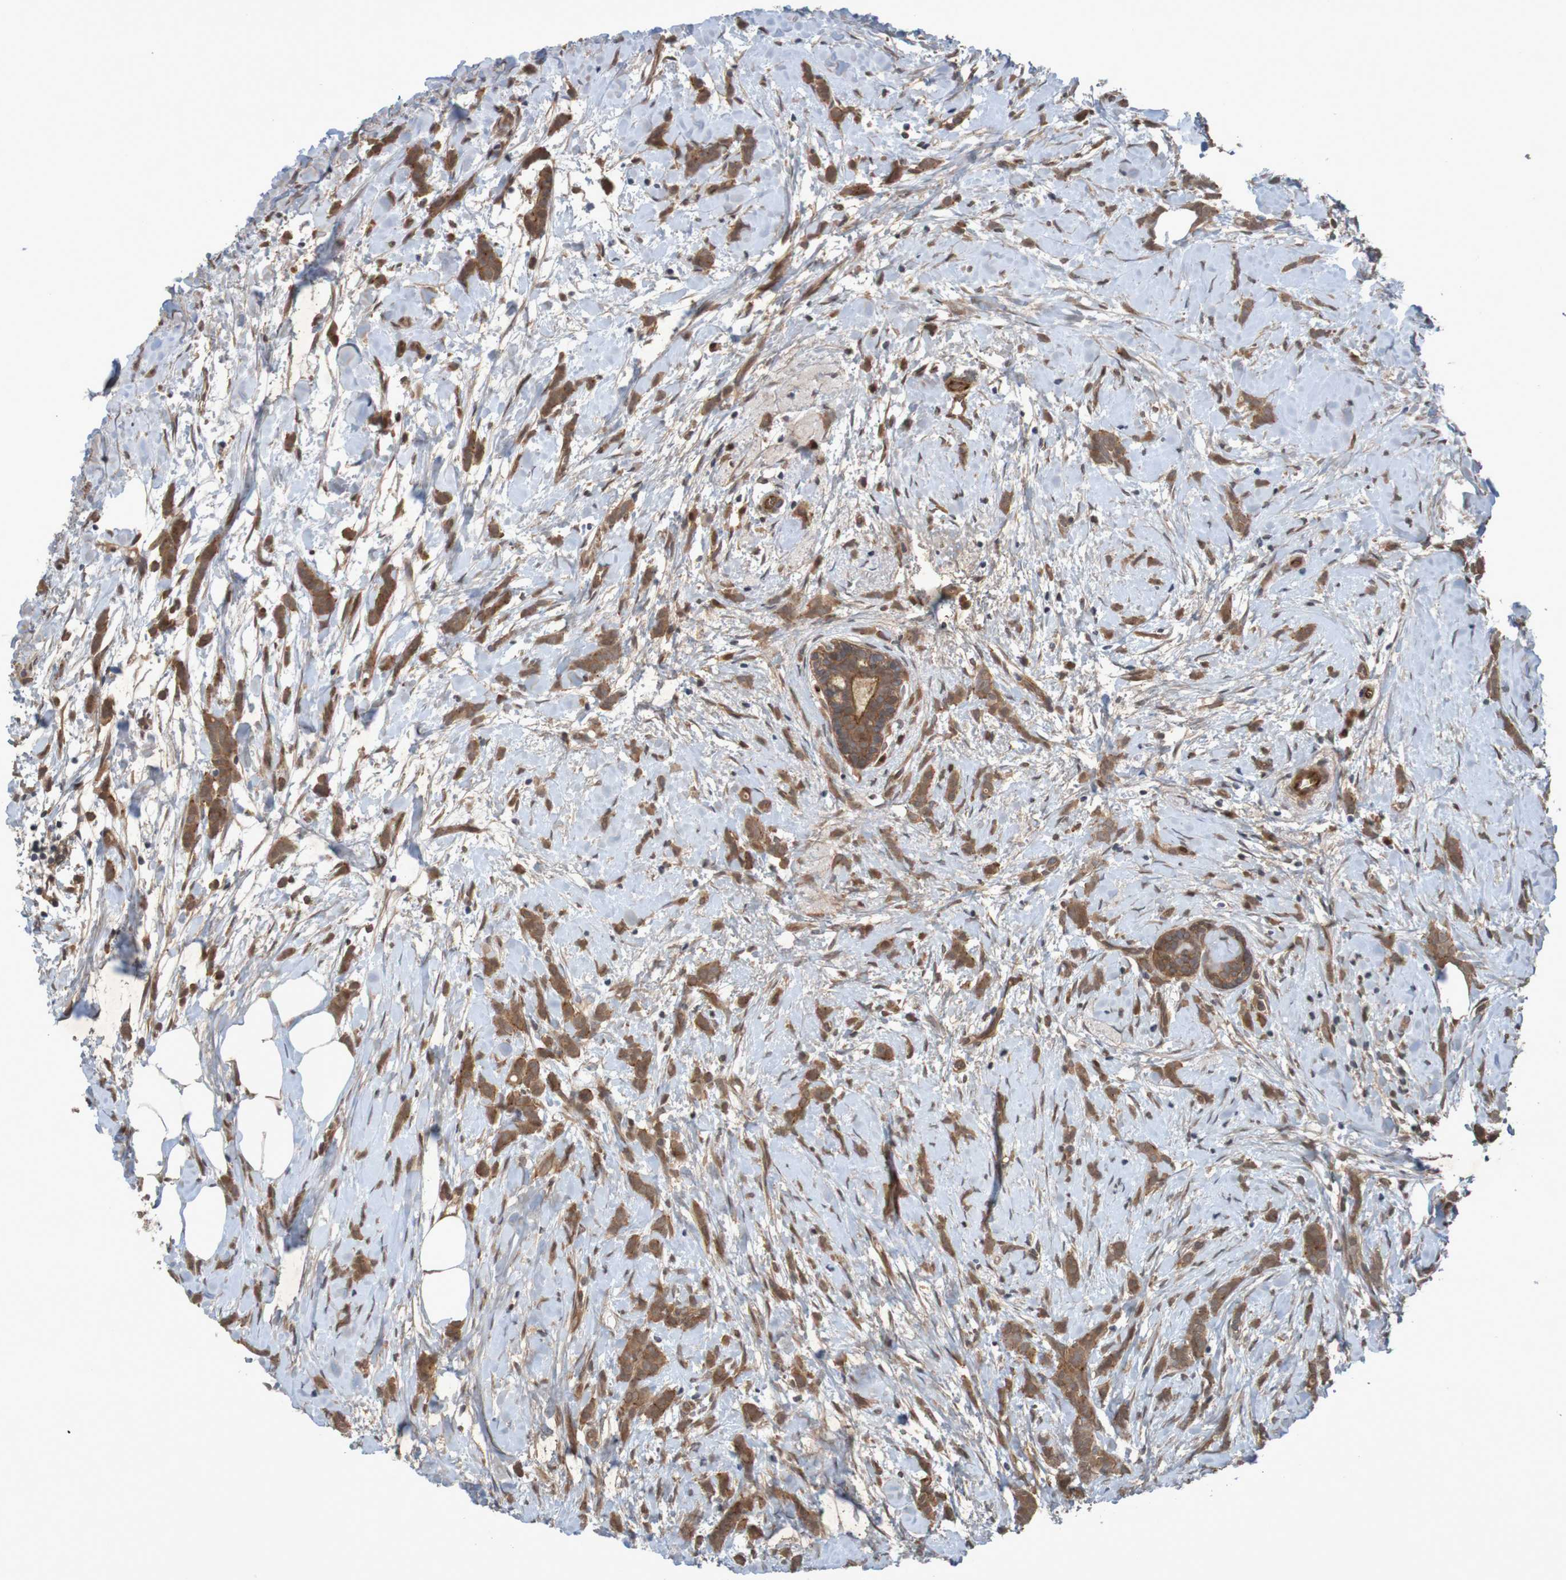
{"staining": {"intensity": "strong", "quantity": ">75%", "location": "cytoplasmic/membranous"}, "tissue": "breast cancer", "cell_type": "Tumor cells", "image_type": "cancer", "snomed": [{"axis": "morphology", "description": "Lobular carcinoma, in situ"}, {"axis": "morphology", "description": "Lobular carcinoma"}, {"axis": "topography", "description": "Breast"}], "caption": "Lobular carcinoma (breast) tissue displays strong cytoplasmic/membranous expression in approximately >75% of tumor cells", "gene": "ARHGEF11", "patient": {"sex": "female", "age": 41}}